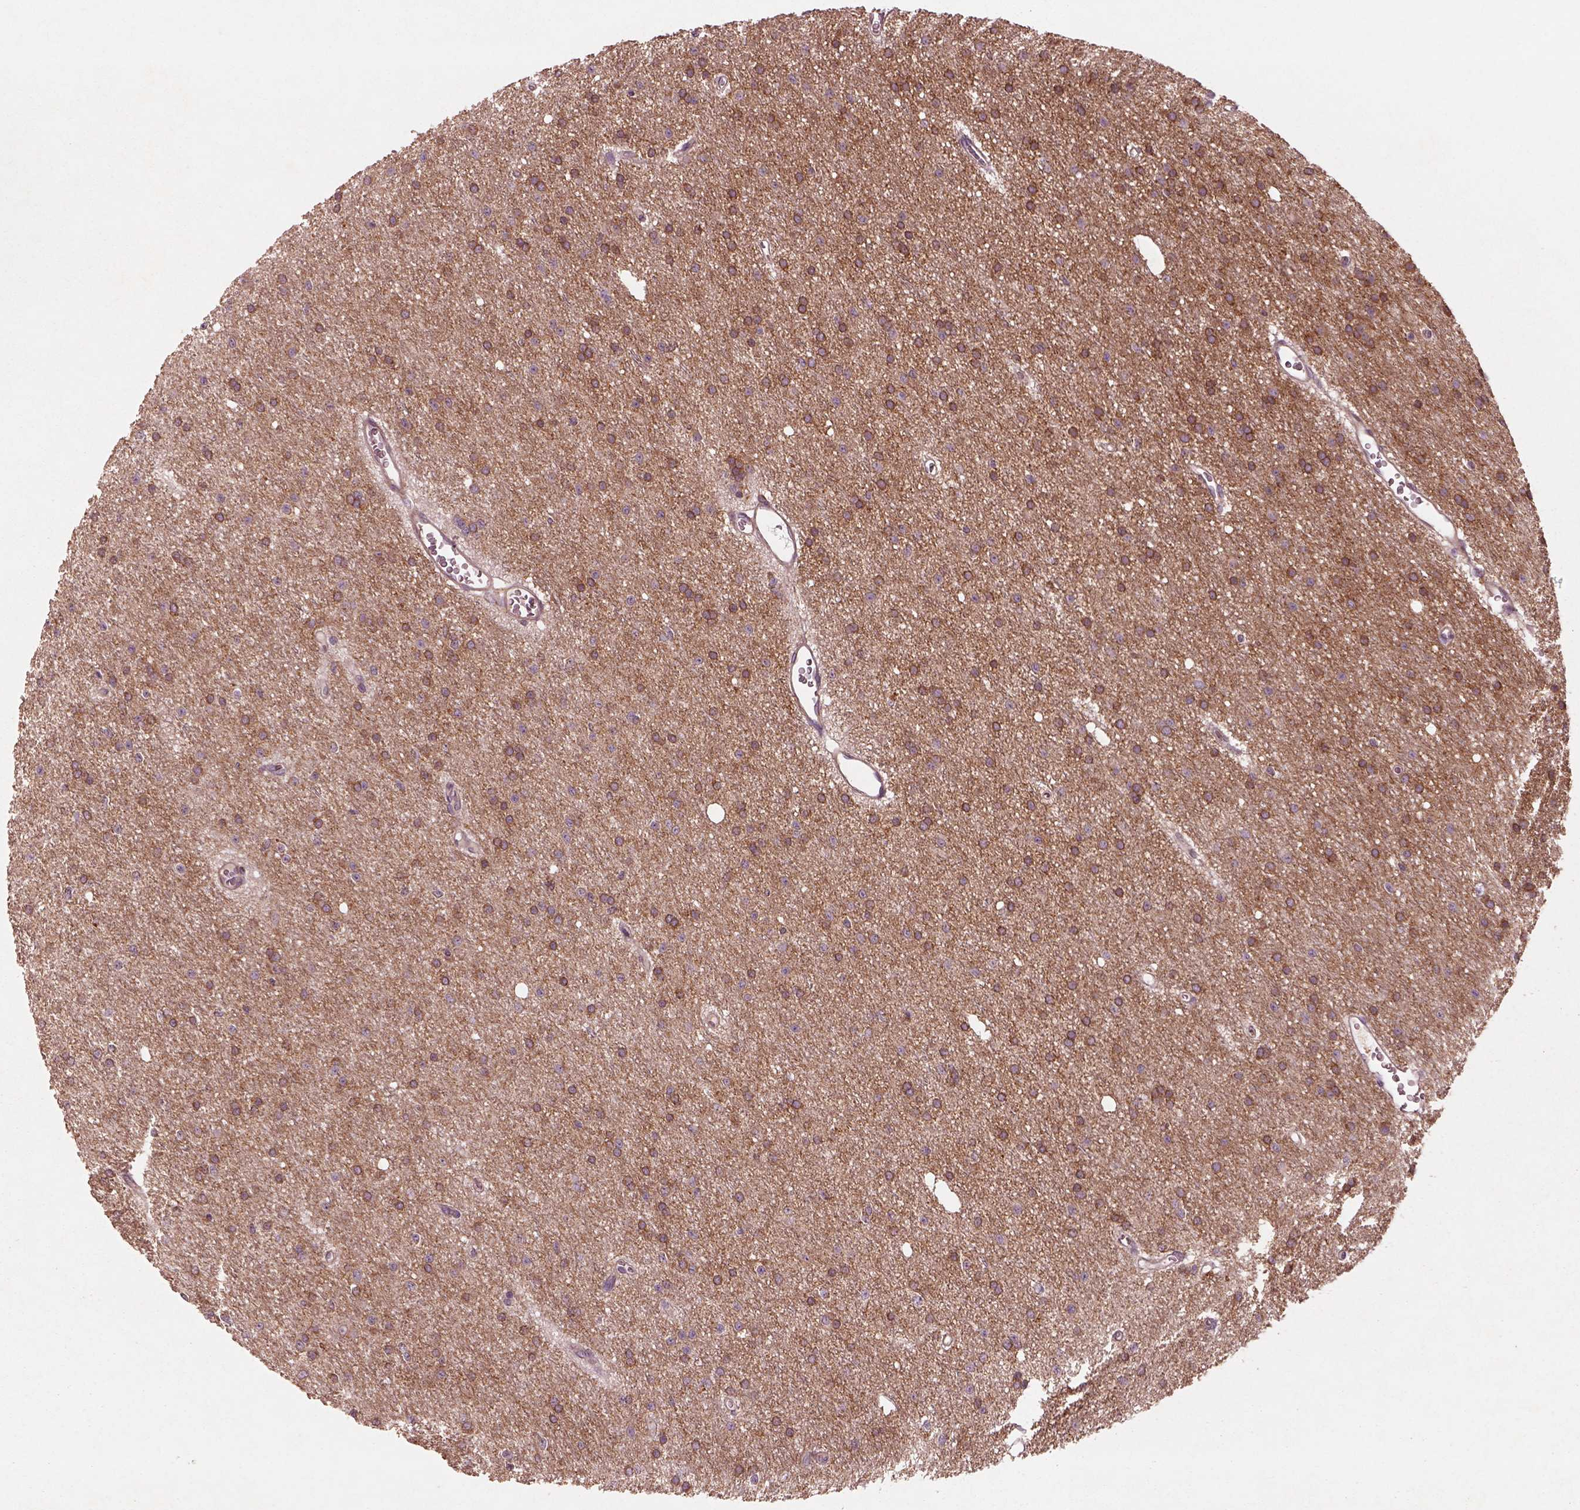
{"staining": {"intensity": "moderate", "quantity": ">75%", "location": "cytoplasmic/membranous"}, "tissue": "glioma", "cell_type": "Tumor cells", "image_type": "cancer", "snomed": [{"axis": "morphology", "description": "Glioma, malignant, Low grade"}, {"axis": "topography", "description": "Brain"}], "caption": "A brown stain shows moderate cytoplasmic/membranous positivity of a protein in human glioma tumor cells. The staining is performed using DAB (3,3'-diaminobenzidine) brown chromogen to label protein expression. The nuclei are counter-stained blue using hematoxylin.", "gene": "SLC25A5", "patient": {"sex": "male", "age": 27}}